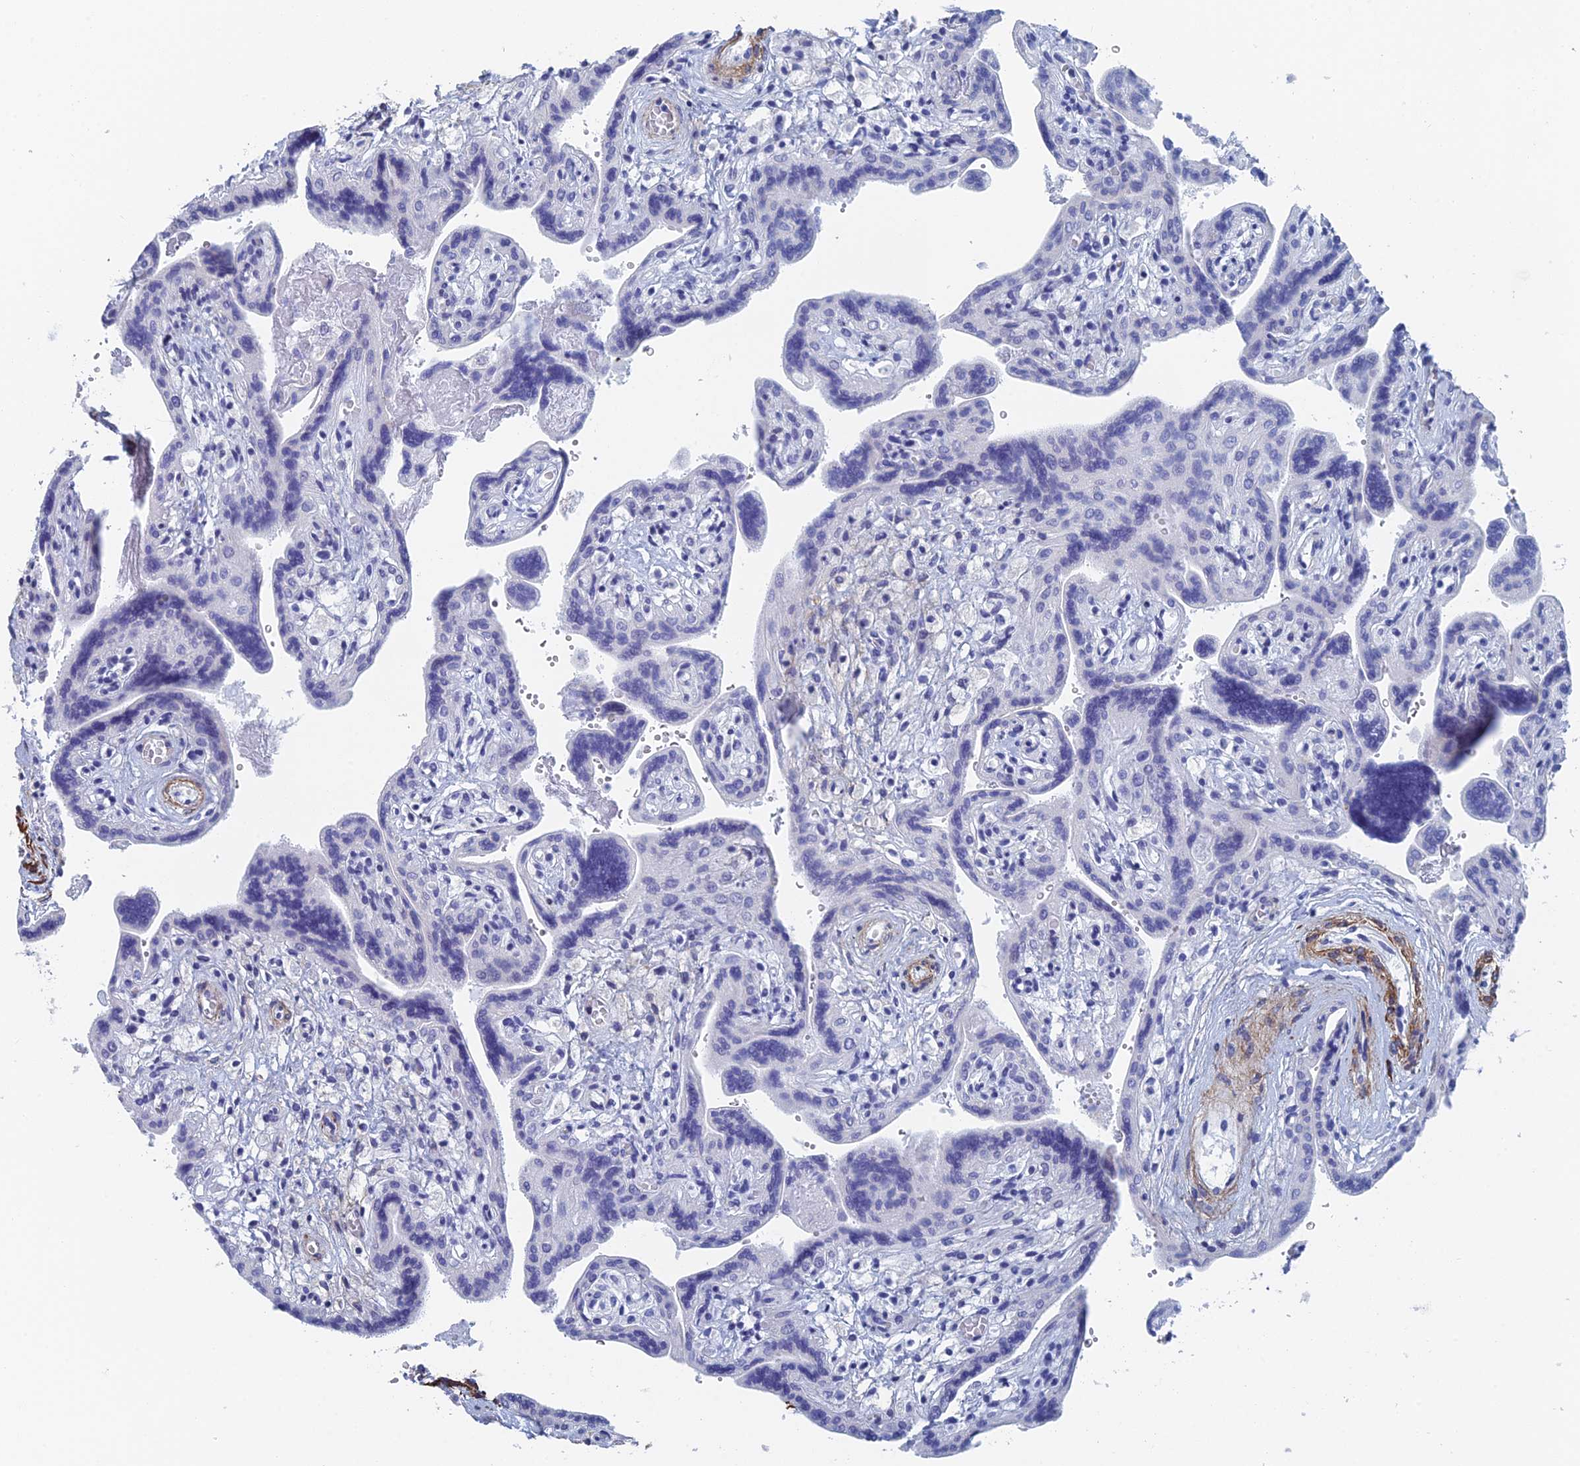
{"staining": {"intensity": "negative", "quantity": "none", "location": "none"}, "tissue": "placenta", "cell_type": "Trophoblastic cells", "image_type": "normal", "snomed": [{"axis": "morphology", "description": "Normal tissue, NOS"}, {"axis": "topography", "description": "Placenta"}], "caption": "Placenta was stained to show a protein in brown. There is no significant staining in trophoblastic cells. The staining is performed using DAB brown chromogen with nuclei counter-stained in using hematoxylin.", "gene": "KCNK18", "patient": {"sex": "female", "age": 37}}